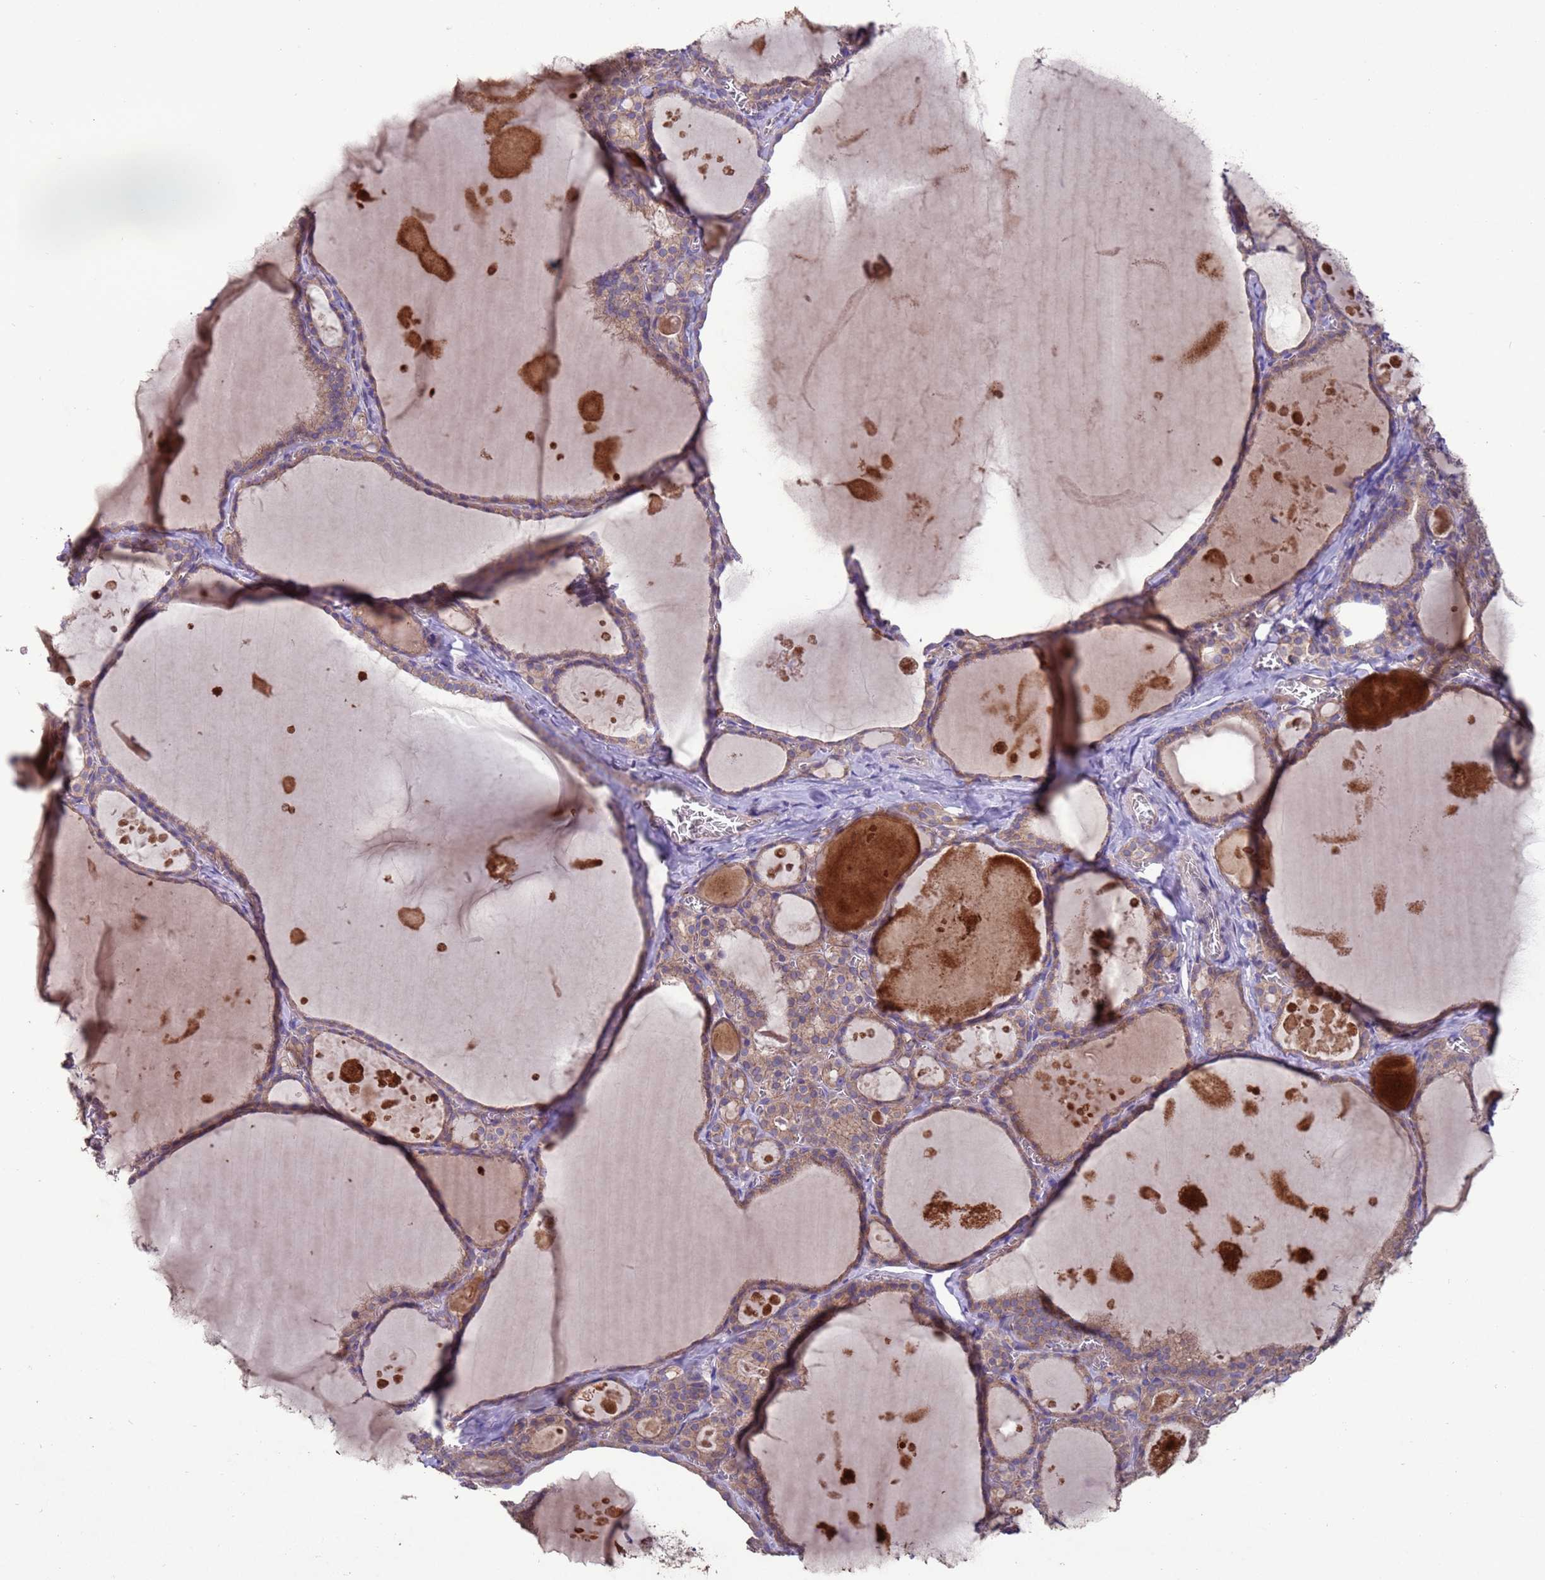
{"staining": {"intensity": "moderate", "quantity": ">75%", "location": "cytoplasmic/membranous"}, "tissue": "thyroid gland", "cell_type": "Glandular cells", "image_type": "normal", "snomed": [{"axis": "morphology", "description": "Normal tissue, NOS"}, {"axis": "topography", "description": "Thyroid gland"}], "caption": "Thyroid gland was stained to show a protein in brown. There is medium levels of moderate cytoplasmic/membranous staining in approximately >75% of glandular cells. The protein of interest is stained brown, and the nuclei are stained in blue (DAB IHC with brightfield microscopy, high magnification).", "gene": "SLC9B2", "patient": {"sex": "male", "age": 56}}